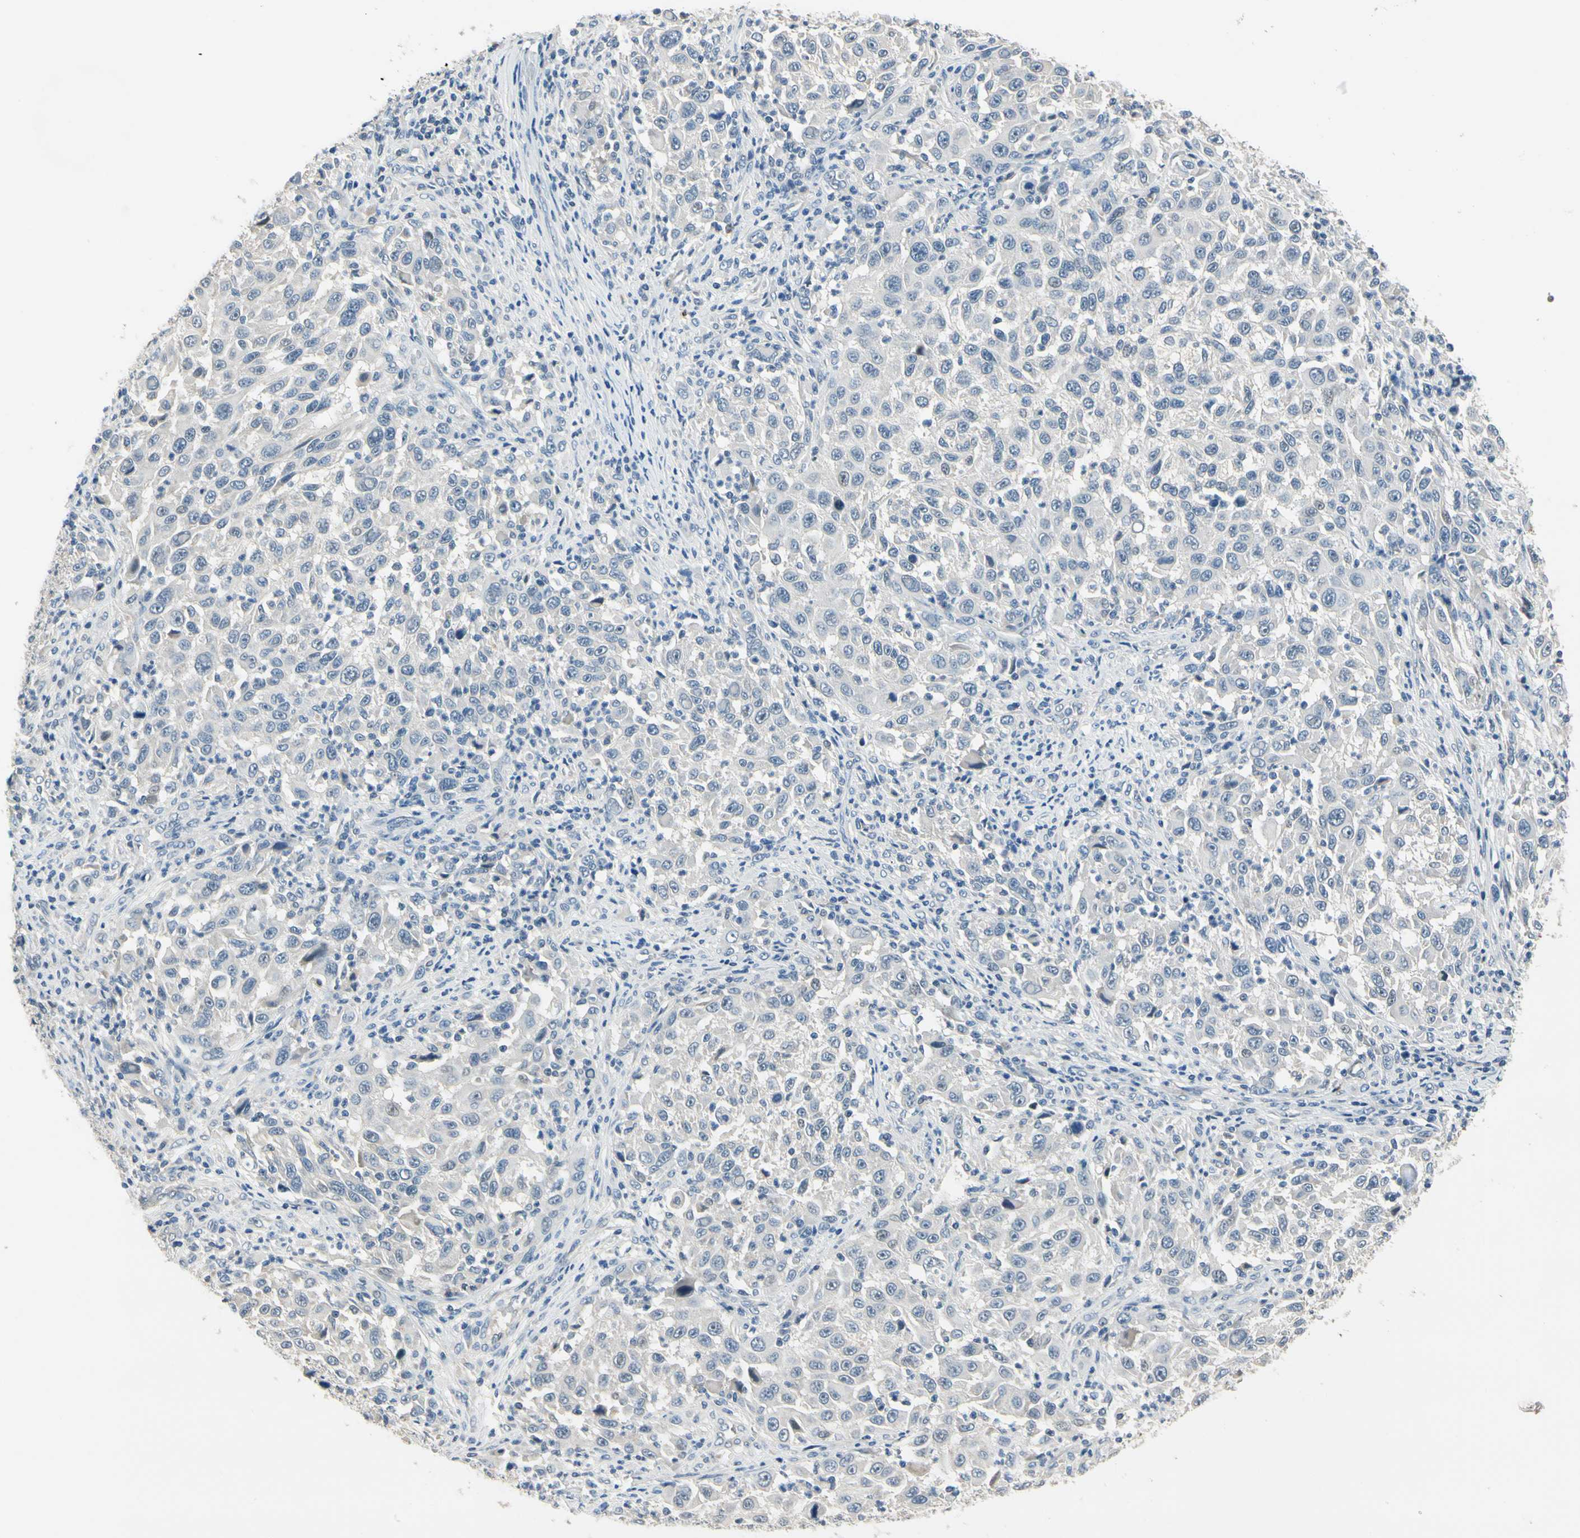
{"staining": {"intensity": "negative", "quantity": "none", "location": "none"}, "tissue": "melanoma", "cell_type": "Tumor cells", "image_type": "cancer", "snomed": [{"axis": "morphology", "description": "Malignant melanoma, Metastatic site"}, {"axis": "topography", "description": "Lymph node"}], "caption": "Tumor cells are negative for brown protein staining in malignant melanoma (metastatic site).", "gene": "CPA3", "patient": {"sex": "male", "age": 61}}